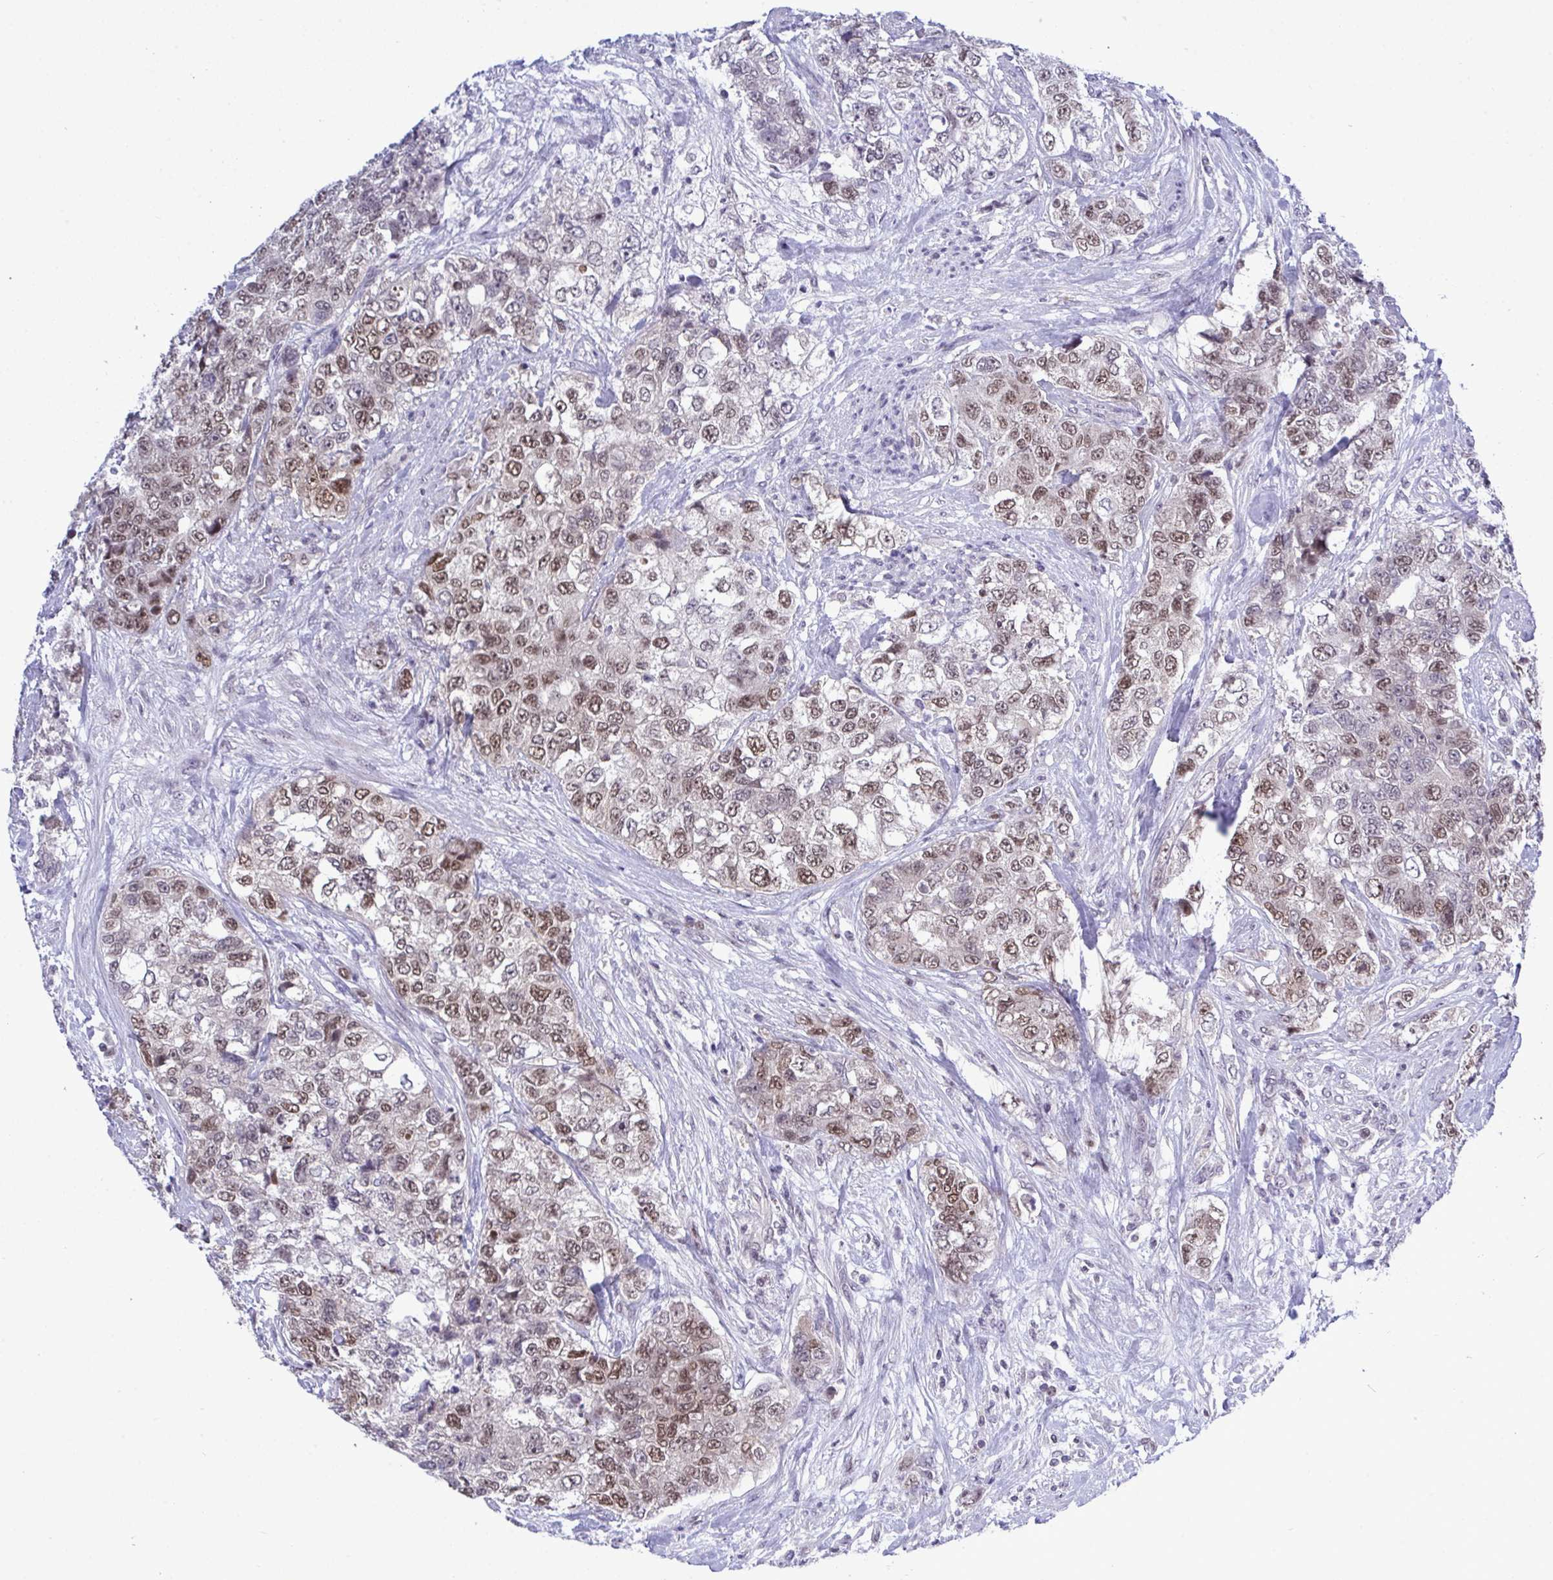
{"staining": {"intensity": "moderate", "quantity": ">75%", "location": "nuclear"}, "tissue": "urothelial cancer", "cell_type": "Tumor cells", "image_type": "cancer", "snomed": [{"axis": "morphology", "description": "Urothelial carcinoma, High grade"}, {"axis": "topography", "description": "Urinary bladder"}], "caption": "Immunohistochemical staining of urothelial cancer demonstrates medium levels of moderate nuclear positivity in approximately >75% of tumor cells. (brown staining indicates protein expression, while blue staining denotes nuclei).", "gene": "RFC4", "patient": {"sex": "female", "age": 78}}